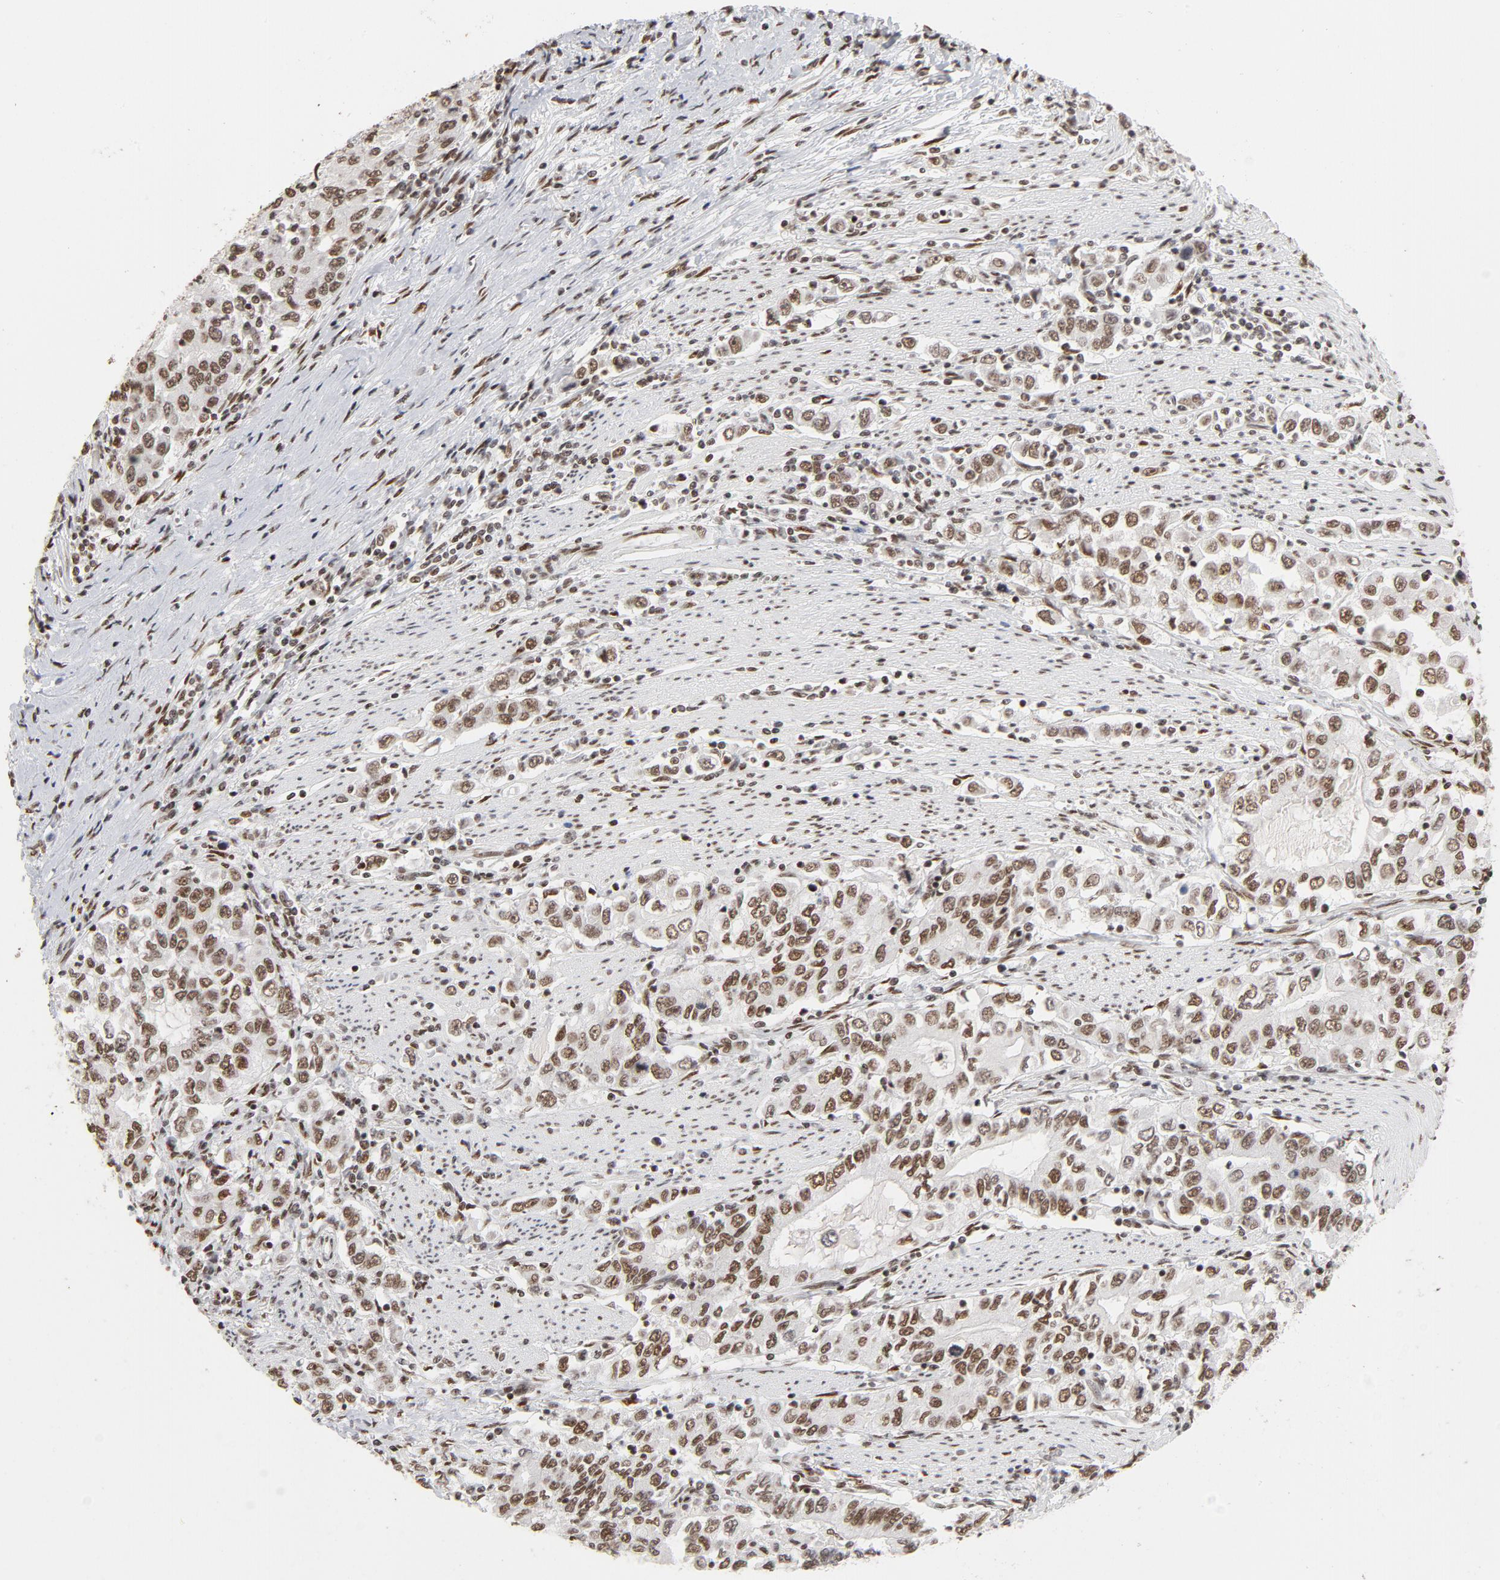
{"staining": {"intensity": "moderate", "quantity": ">75%", "location": "nuclear"}, "tissue": "stomach cancer", "cell_type": "Tumor cells", "image_type": "cancer", "snomed": [{"axis": "morphology", "description": "Adenocarcinoma, NOS"}, {"axis": "topography", "description": "Stomach, lower"}], "caption": "Stomach cancer stained with immunohistochemistry (IHC) shows moderate nuclear staining in about >75% of tumor cells. Immunohistochemistry stains the protein of interest in brown and the nuclei are stained blue.", "gene": "TP53BP1", "patient": {"sex": "female", "age": 72}}